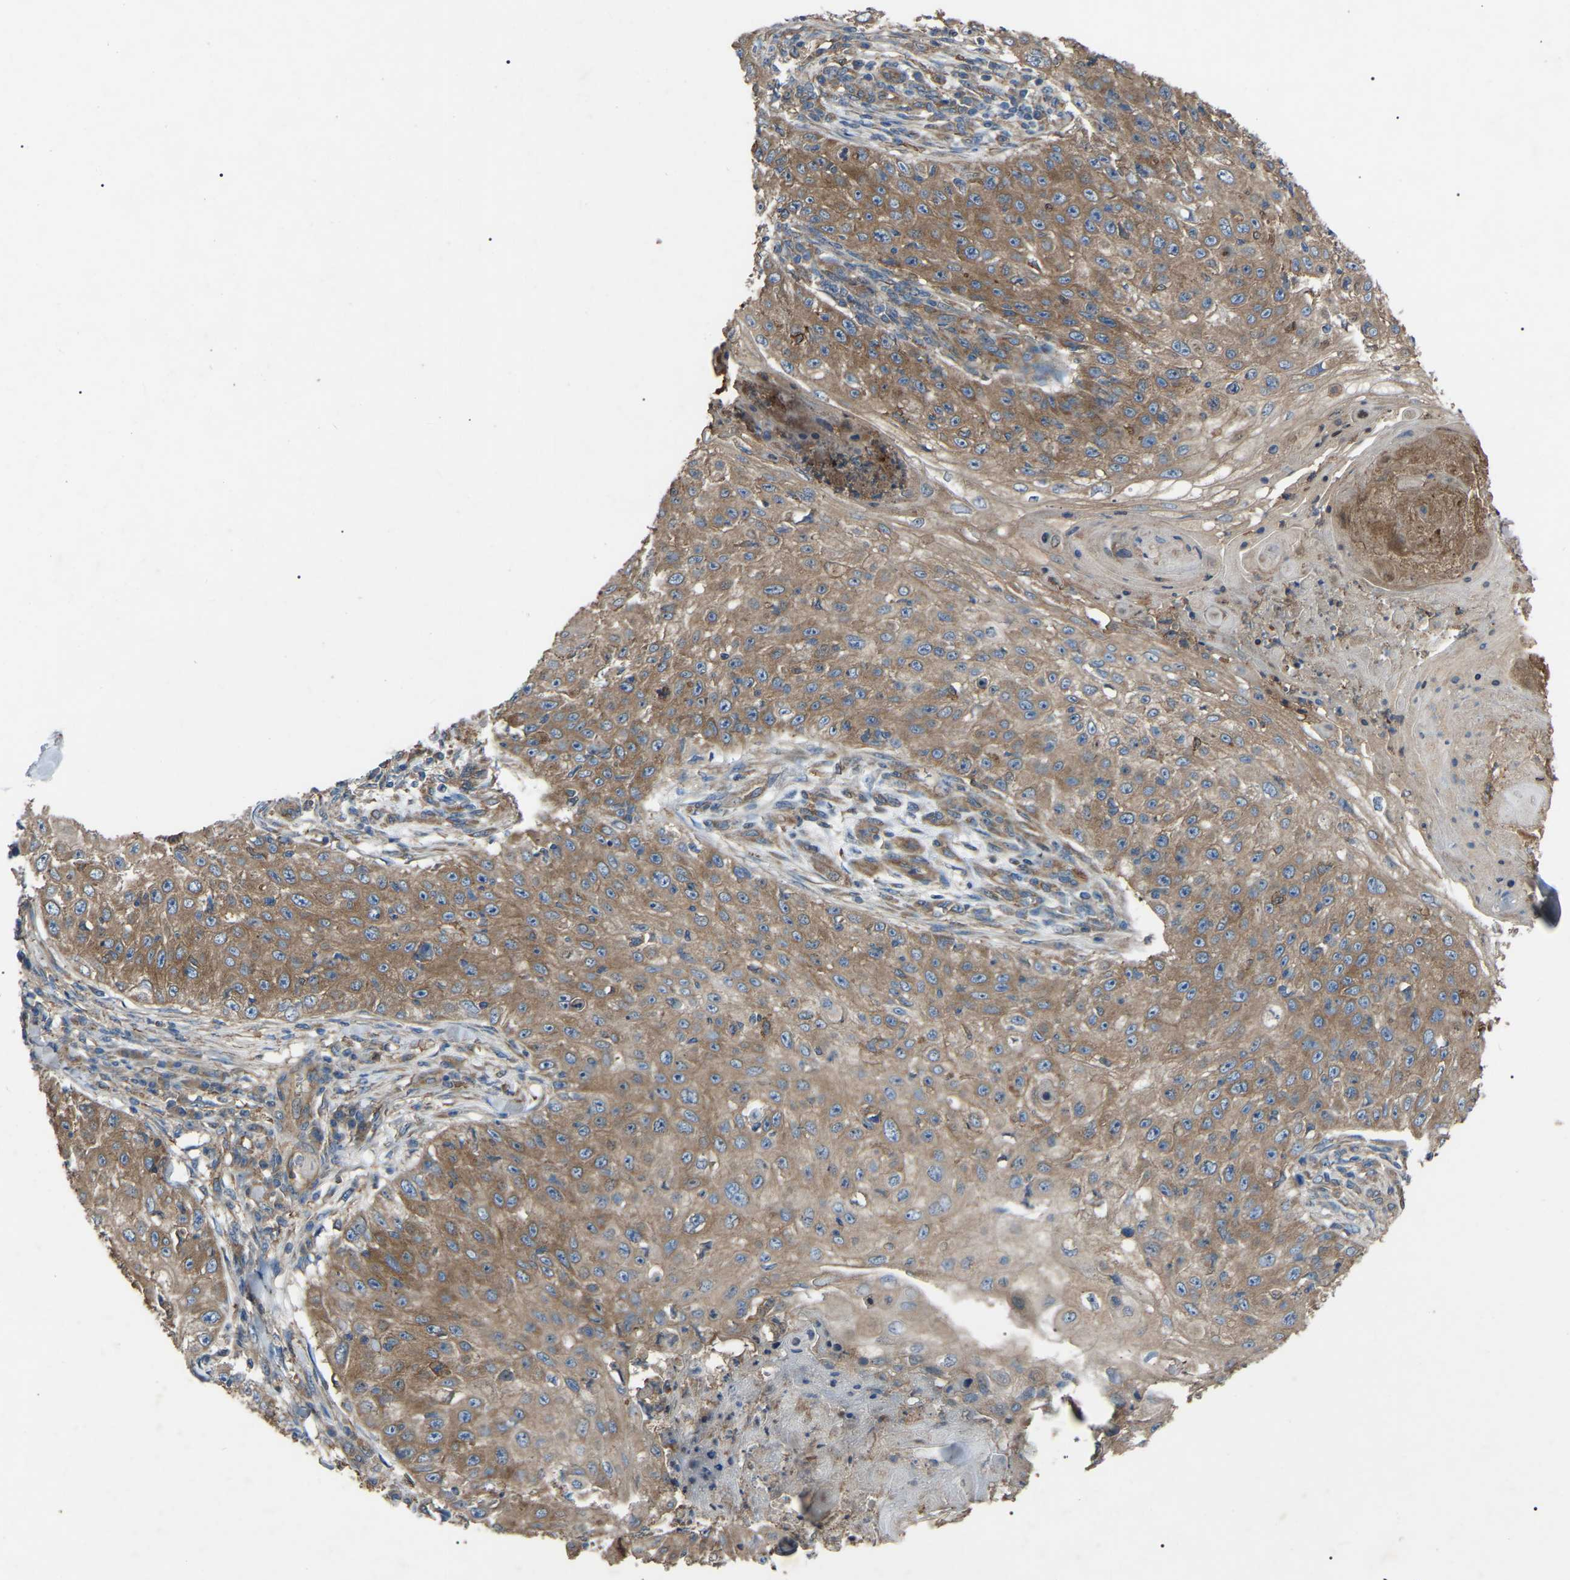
{"staining": {"intensity": "moderate", "quantity": ">75%", "location": "cytoplasmic/membranous"}, "tissue": "skin cancer", "cell_type": "Tumor cells", "image_type": "cancer", "snomed": [{"axis": "morphology", "description": "Squamous cell carcinoma, NOS"}, {"axis": "topography", "description": "Skin"}], "caption": "Immunohistochemistry (IHC) of human squamous cell carcinoma (skin) demonstrates medium levels of moderate cytoplasmic/membranous positivity in approximately >75% of tumor cells.", "gene": "AIMP1", "patient": {"sex": "male", "age": 86}}